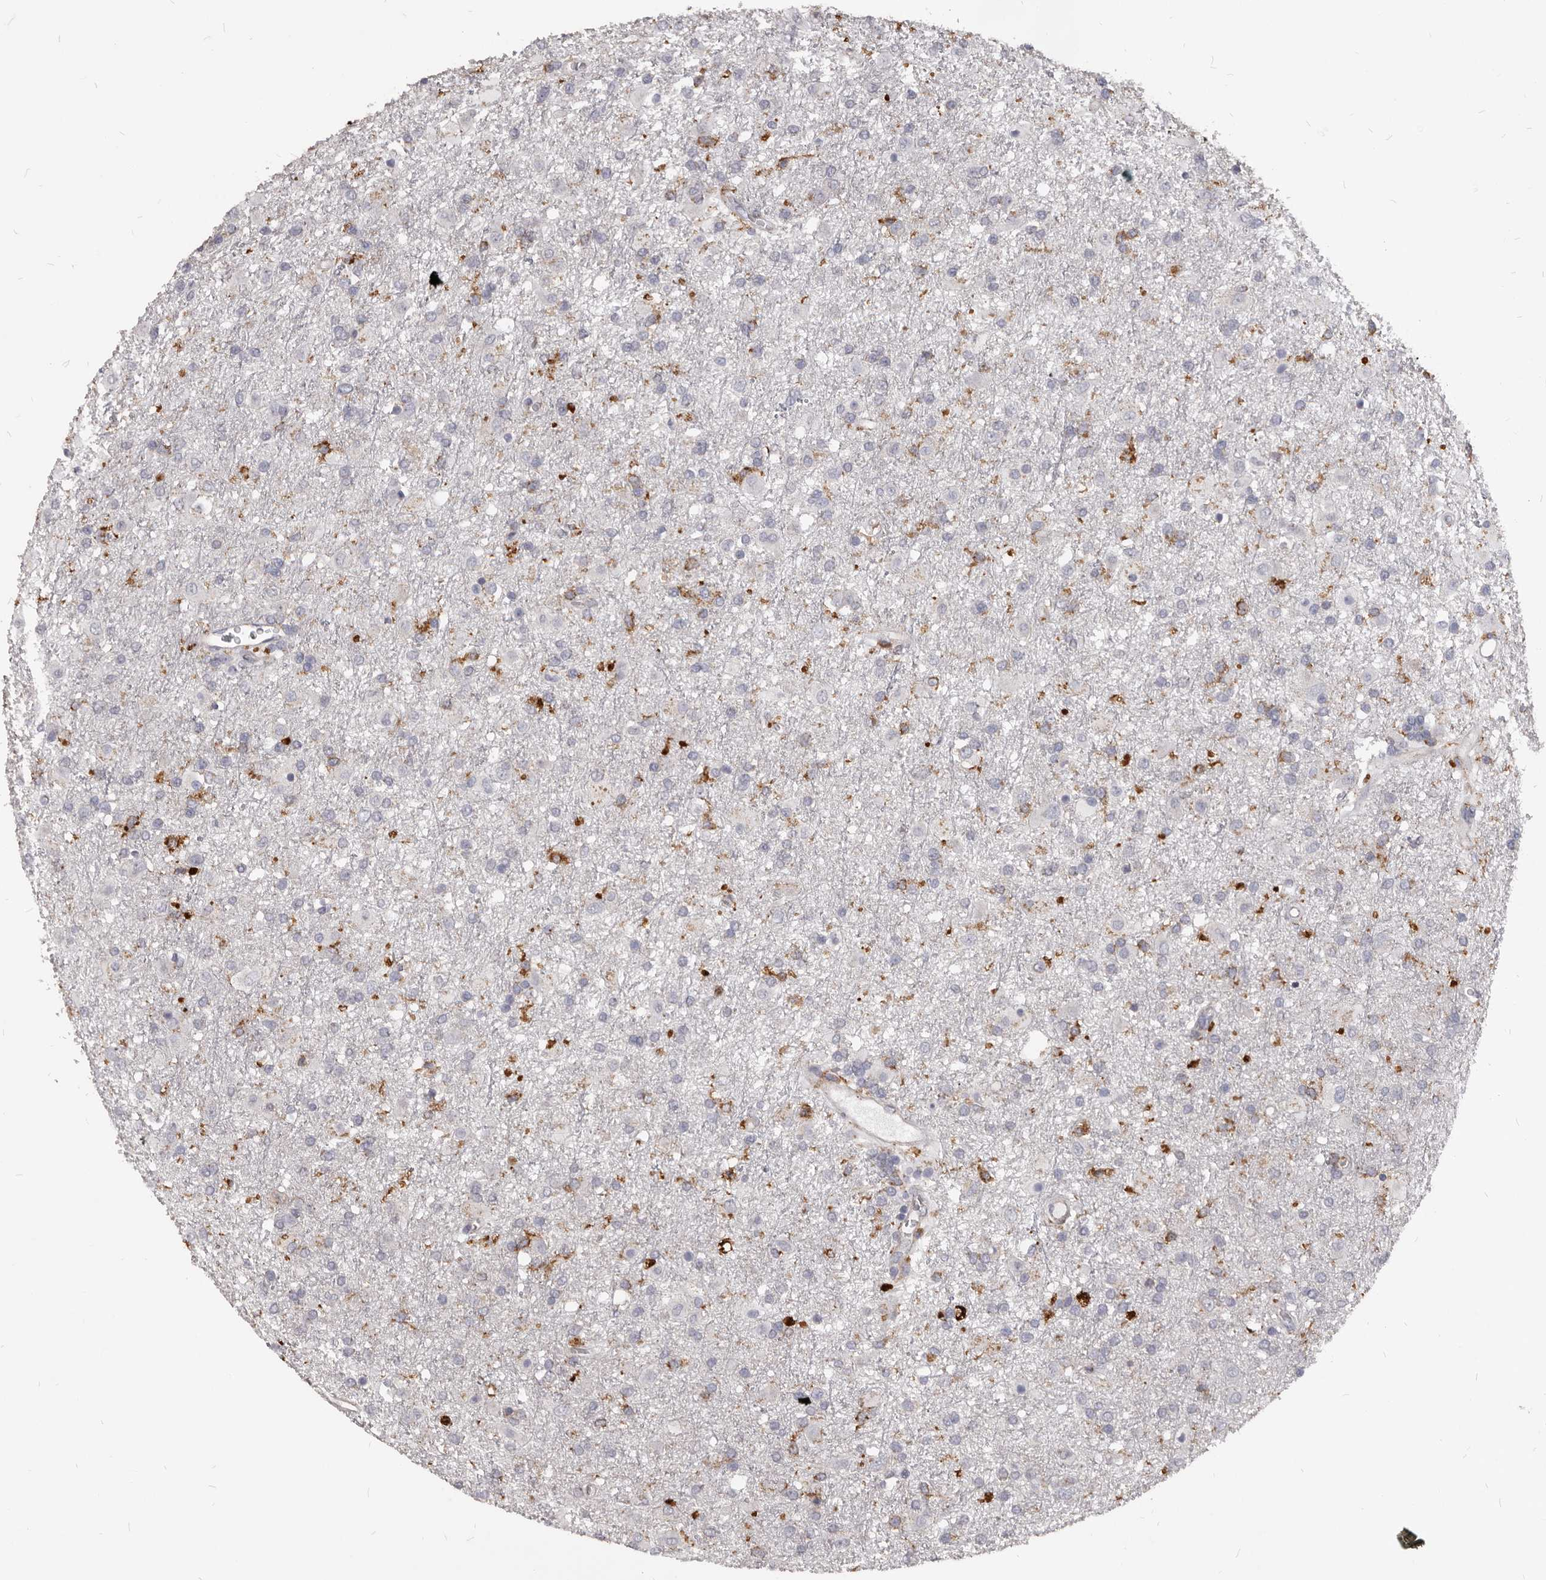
{"staining": {"intensity": "moderate", "quantity": "<25%", "location": "cytoplasmic/membranous"}, "tissue": "glioma", "cell_type": "Tumor cells", "image_type": "cancer", "snomed": [{"axis": "morphology", "description": "Glioma, malignant, Low grade"}, {"axis": "topography", "description": "Brain"}], "caption": "Immunohistochemistry (IHC) (DAB) staining of human malignant glioma (low-grade) shows moderate cytoplasmic/membranous protein expression in about <25% of tumor cells.", "gene": "PI4K2A", "patient": {"sex": "male", "age": 65}}